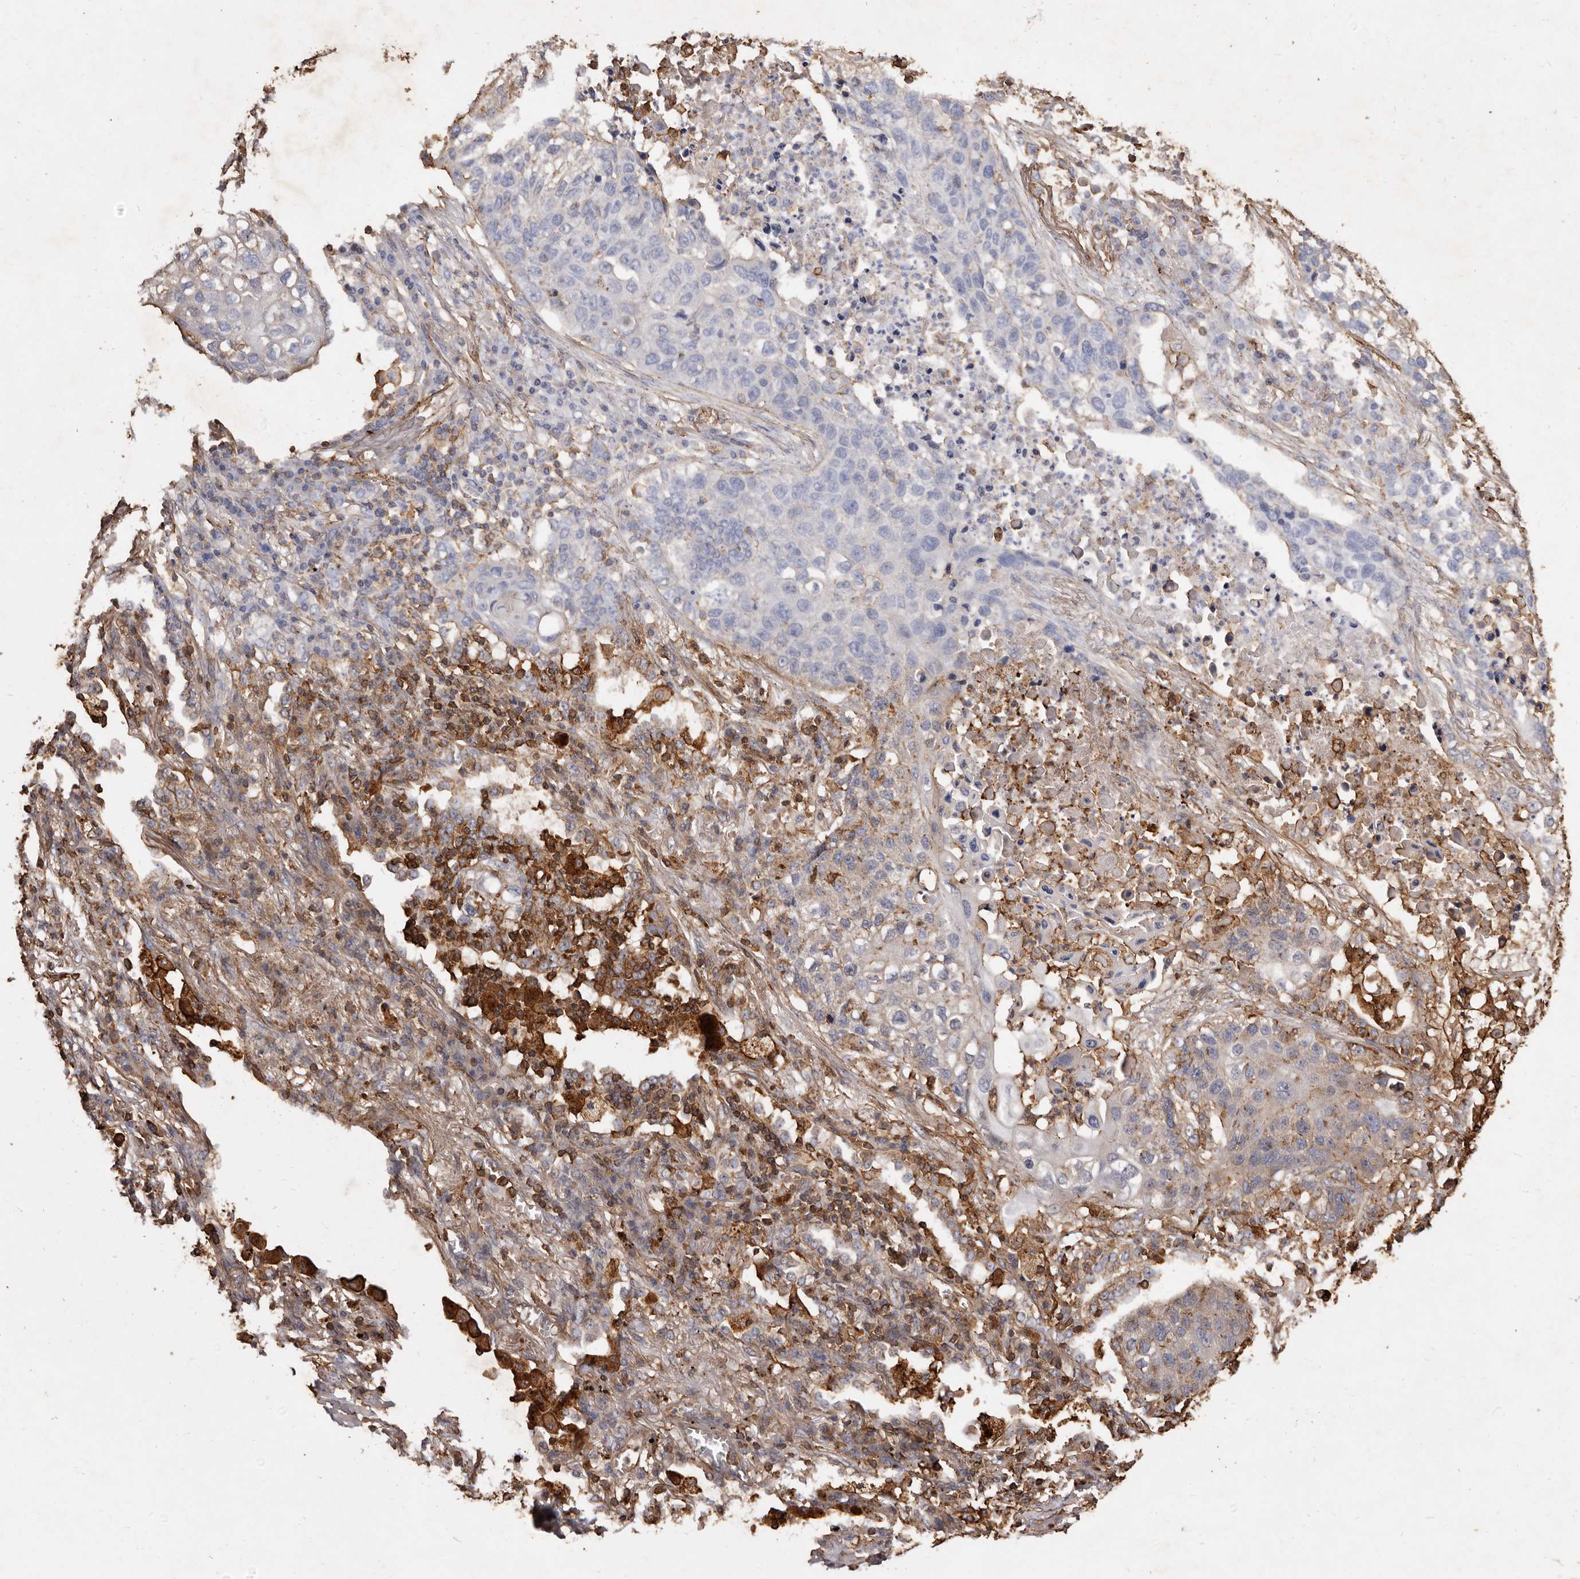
{"staining": {"intensity": "weak", "quantity": "<25%", "location": "cytoplasmic/membranous"}, "tissue": "lung cancer", "cell_type": "Tumor cells", "image_type": "cancer", "snomed": [{"axis": "morphology", "description": "Squamous cell carcinoma, NOS"}, {"axis": "topography", "description": "Lung"}], "caption": "This is an immunohistochemistry (IHC) micrograph of lung cancer. There is no positivity in tumor cells.", "gene": "COQ8B", "patient": {"sex": "female", "age": 63}}